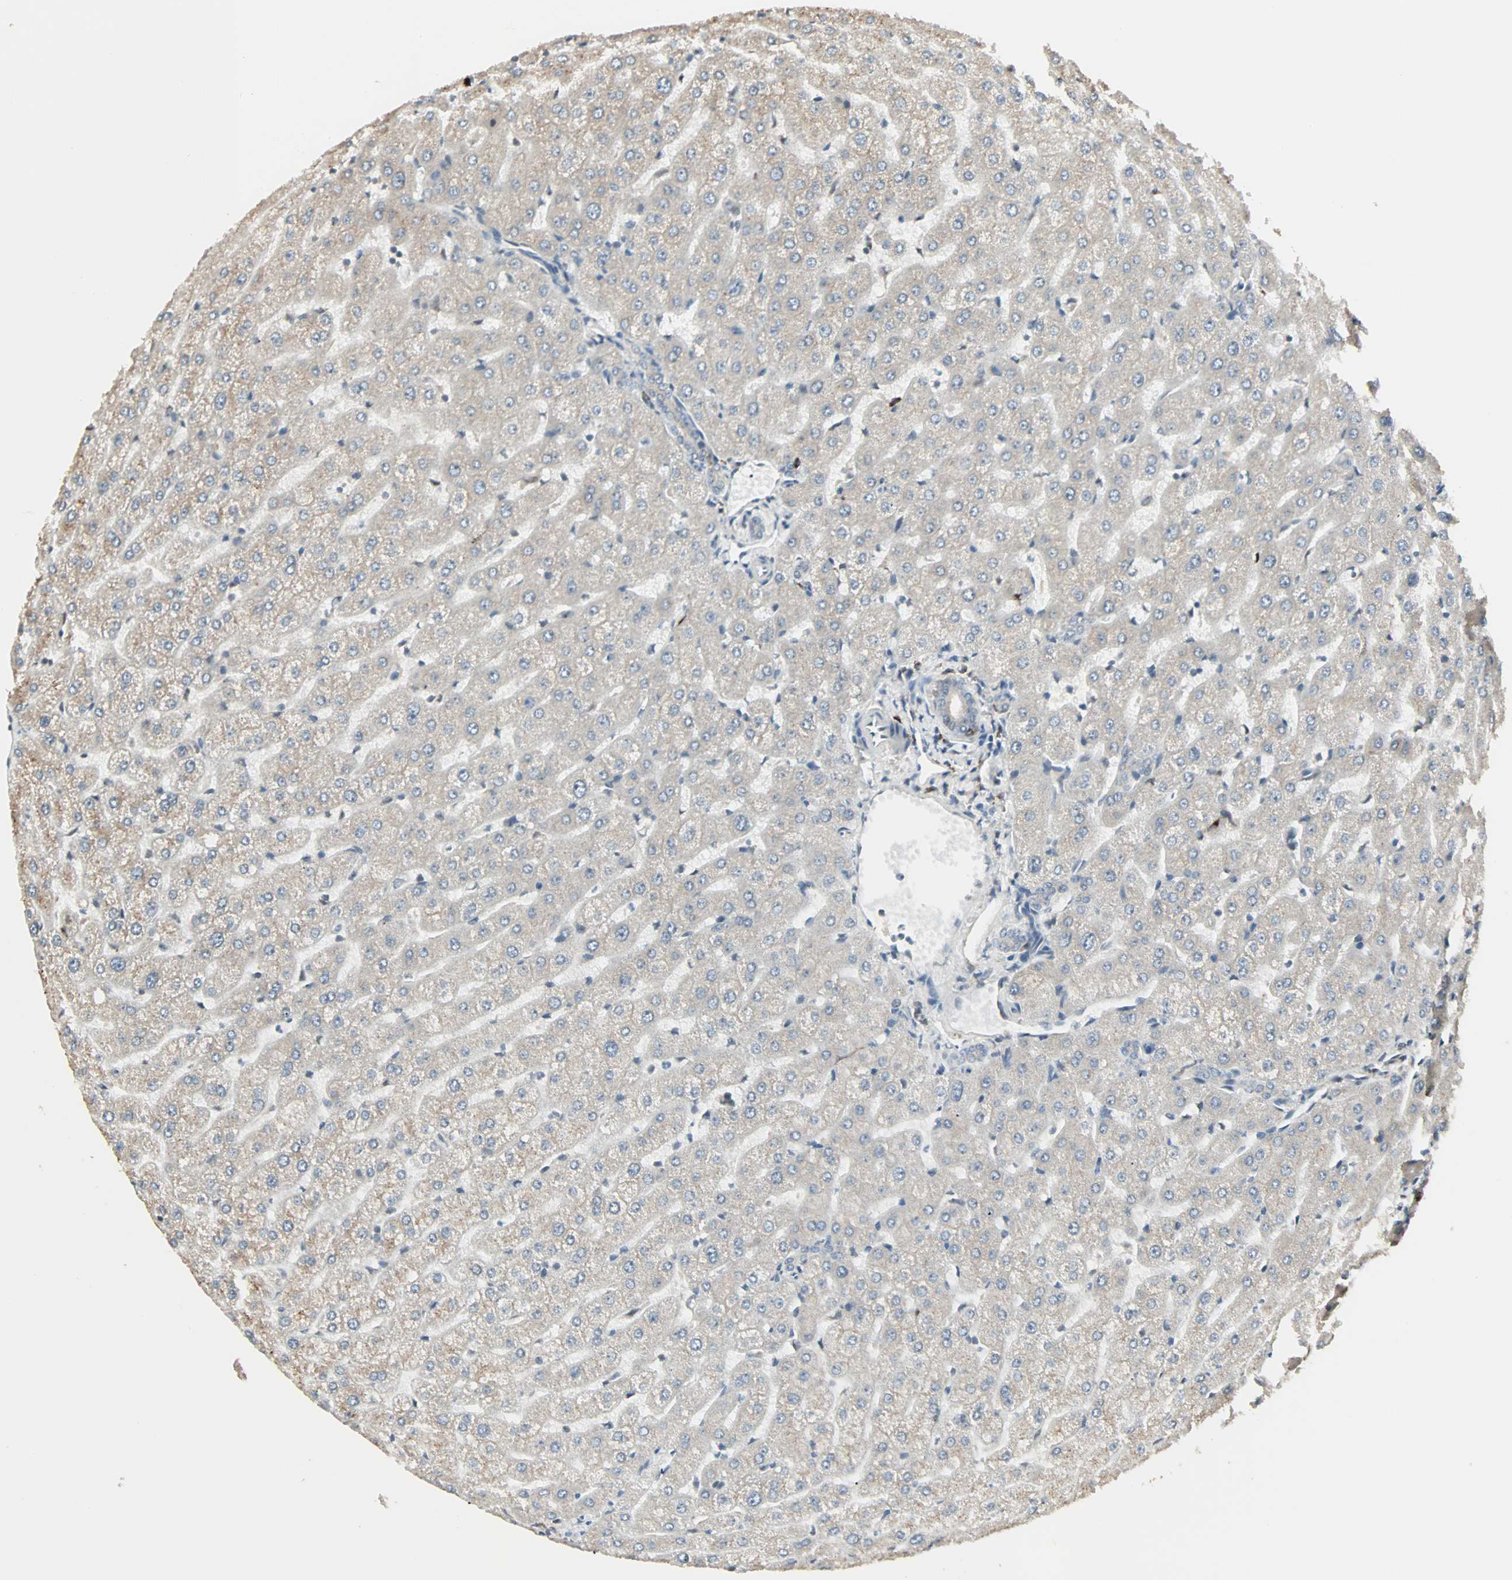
{"staining": {"intensity": "weak", "quantity": ">75%", "location": "cytoplasmic/membranous"}, "tissue": "liver", "cell_type": "Cholangiocytes", "image_type": "normal", "snomed": [{"axis": "morphology", "description": "Normal tissue, NOS"}, {"axis": "morphology", "description": "Fibrosis, NOS"}, {"axis": "topography", "description": "Liver"}], "caption": "IHC of benign liver demonstrates low levels of weak cytoplasmic/membranous positivity in about >75% of cholangiocytes. The staining was performed using DAB, with brown indicating positive protein expression. Nuclei are stained blue with hematoxylin.", "gene": "KDM4A", "patient": {"sex": "female", "age": 29}}